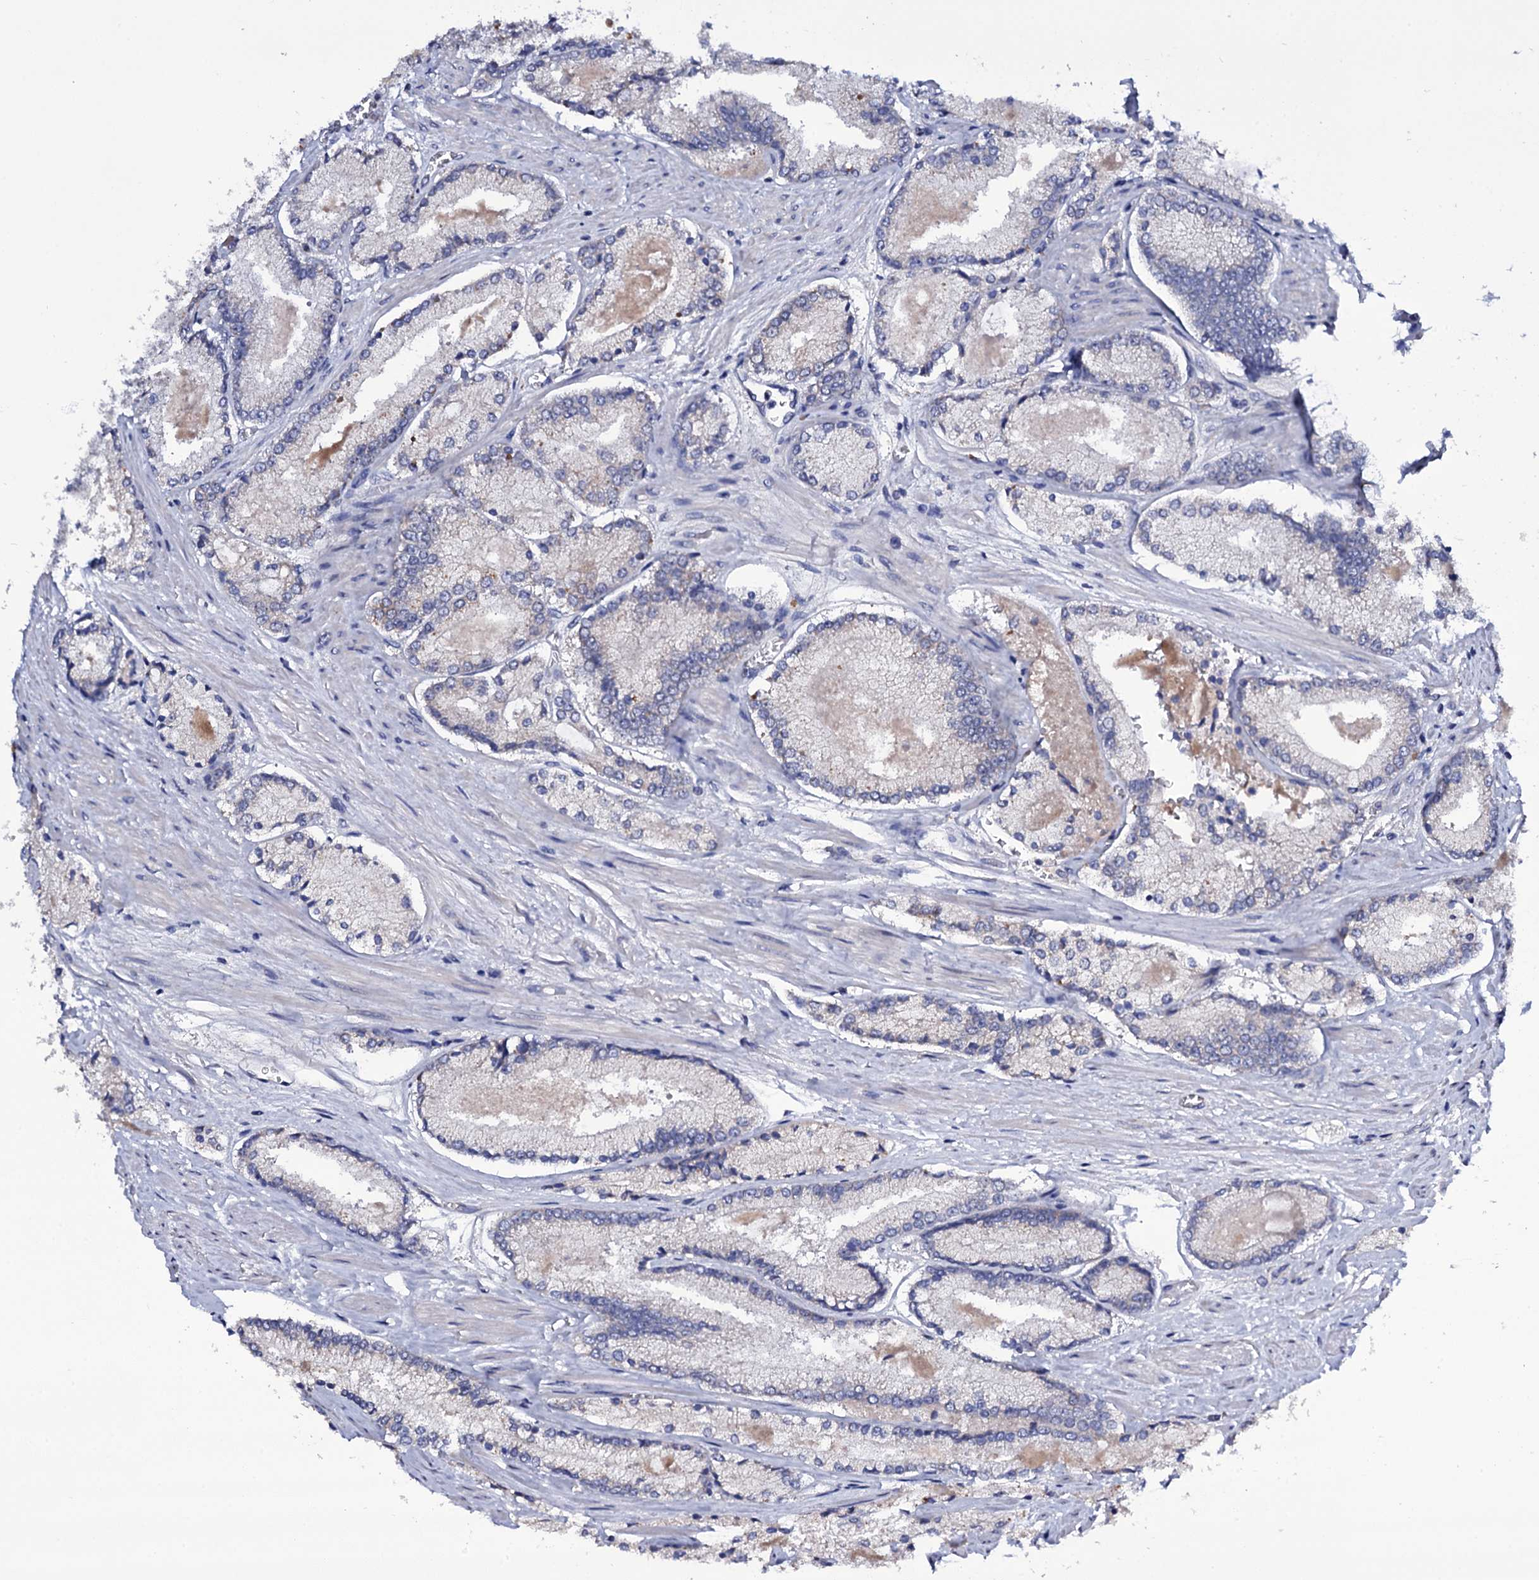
{"staining": {"intensity": "negative", "quantity": "none", "location": "none"}, "tissue": "prostate cancer", "cell_type": "Tumor cells", "image_type": "cancer", "snomed": [{"axis": "morphology", "description": "Adenocarcinoma, Low grade"}, {"axis": "topography", "description": "Prostate"}], "caption": "This is an immunohistochemistry (IHC) micrograph of human prostate cancer (low-grade adenocarcinoma). There is no expression in tumor cells.", "gene": "BCL2L14", "patient": {"sex": "male", "age": 74}}